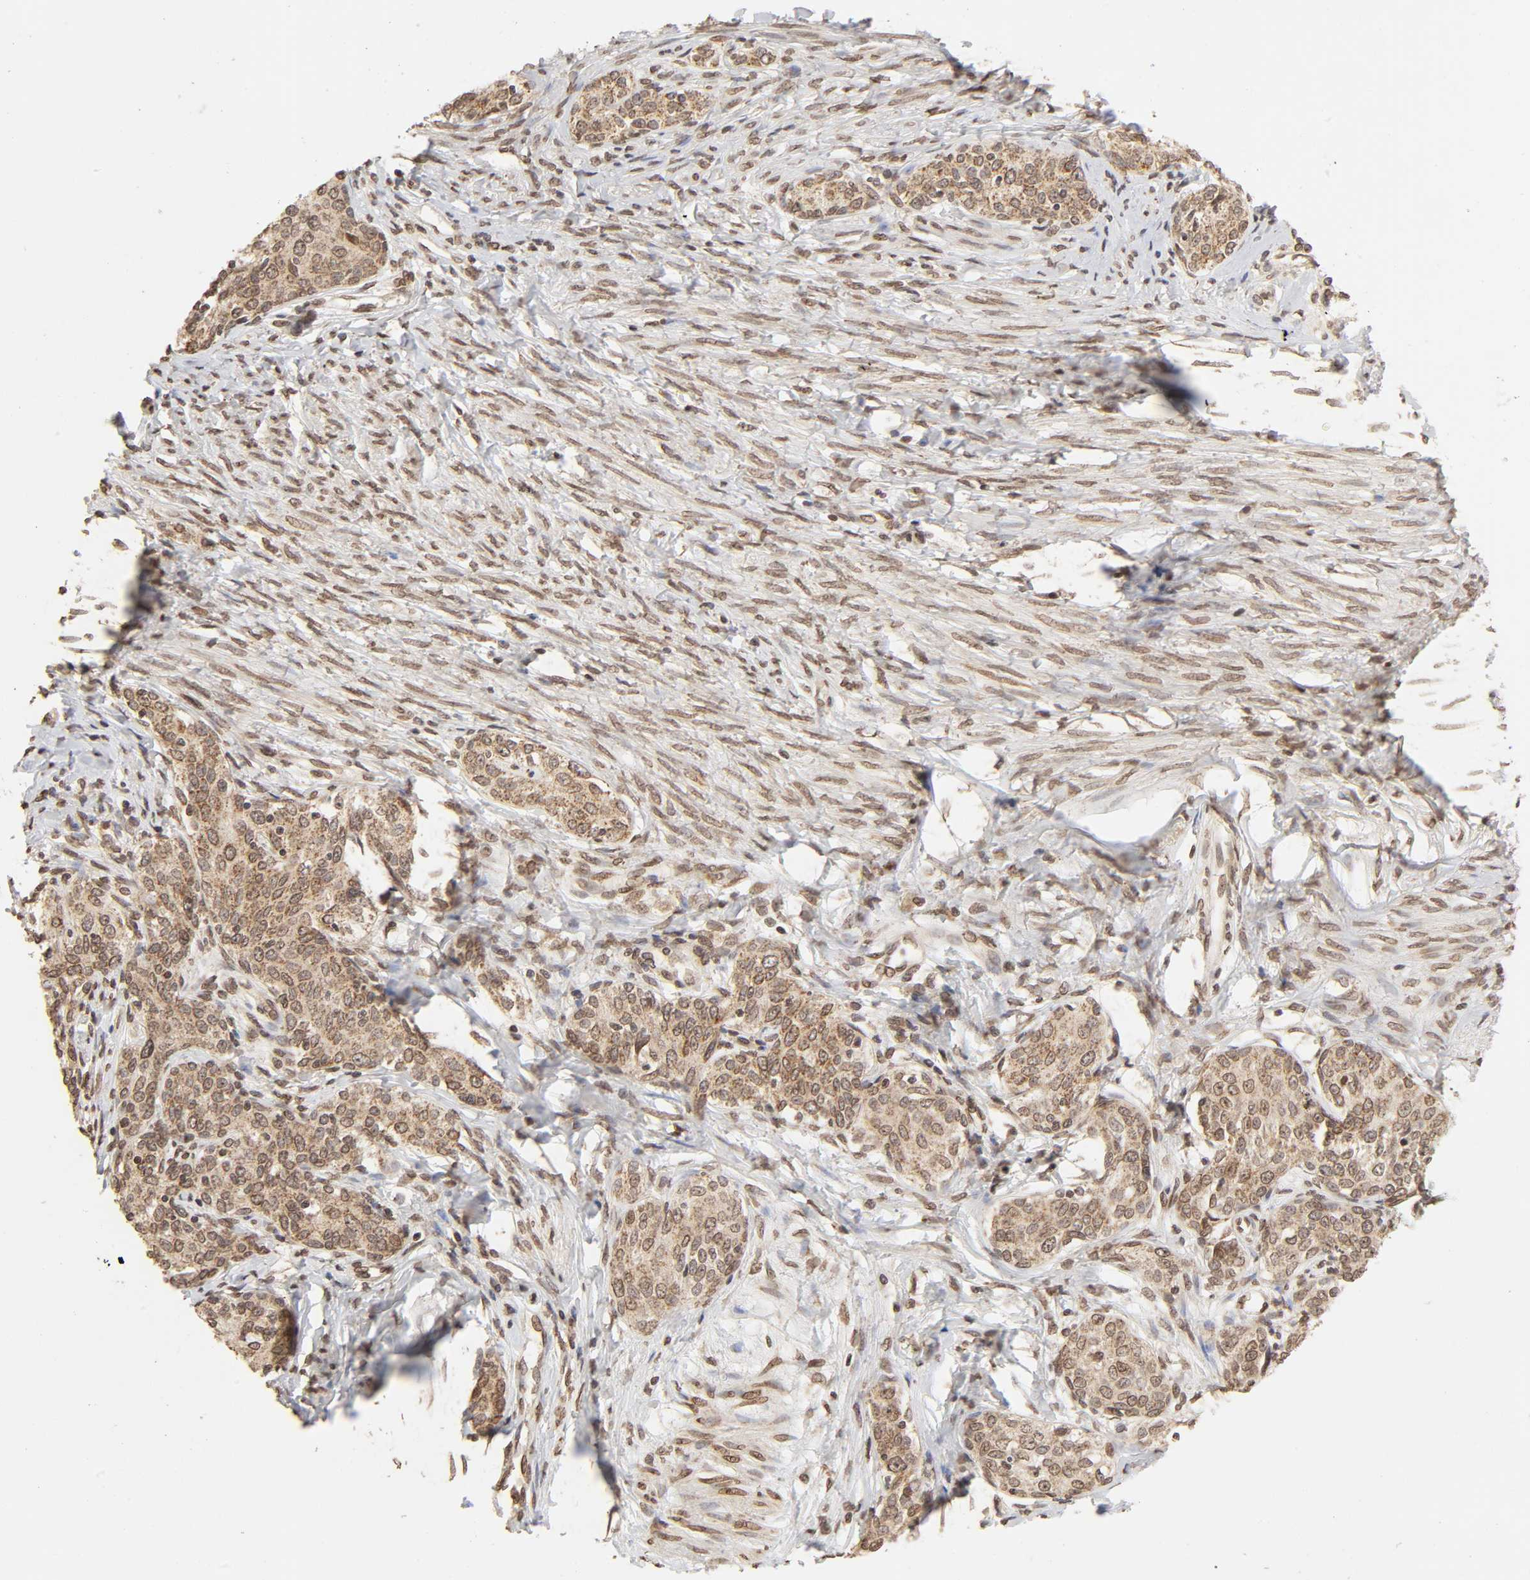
{"staining": {"intensity": "moderate", "quantity": ">75%", "location": "cytoplasmic/membranous,nuclear"}, "tissue": "cervical cancer", "cell_type": "Tumor cells", "image_type": "cancer", "snomed": [{"axis": "morphology", "description": "Squamous cell carcinoma, NOS"}, {"axis": "morphology", "description": "Adenocarcinoma, NOS"}, {"axis": "topography", "description": "Cervix"}], "caption": "Immunohistochemistry (IHC) of human cervical squamous cell carcinoma shows medium levels of moderate cytoplasmic/membranous and nuclear expression in approximately >75% of tumor cells. The staining was performed using DAB (3,3'-diaminobenzidine) to visualize the protein expression in brown, while the nuclei were stained in blue with hematoxylin (Magnification: 20x).", "gene": "MLLT6", "patient": {"sex": "female", "age": 52}}